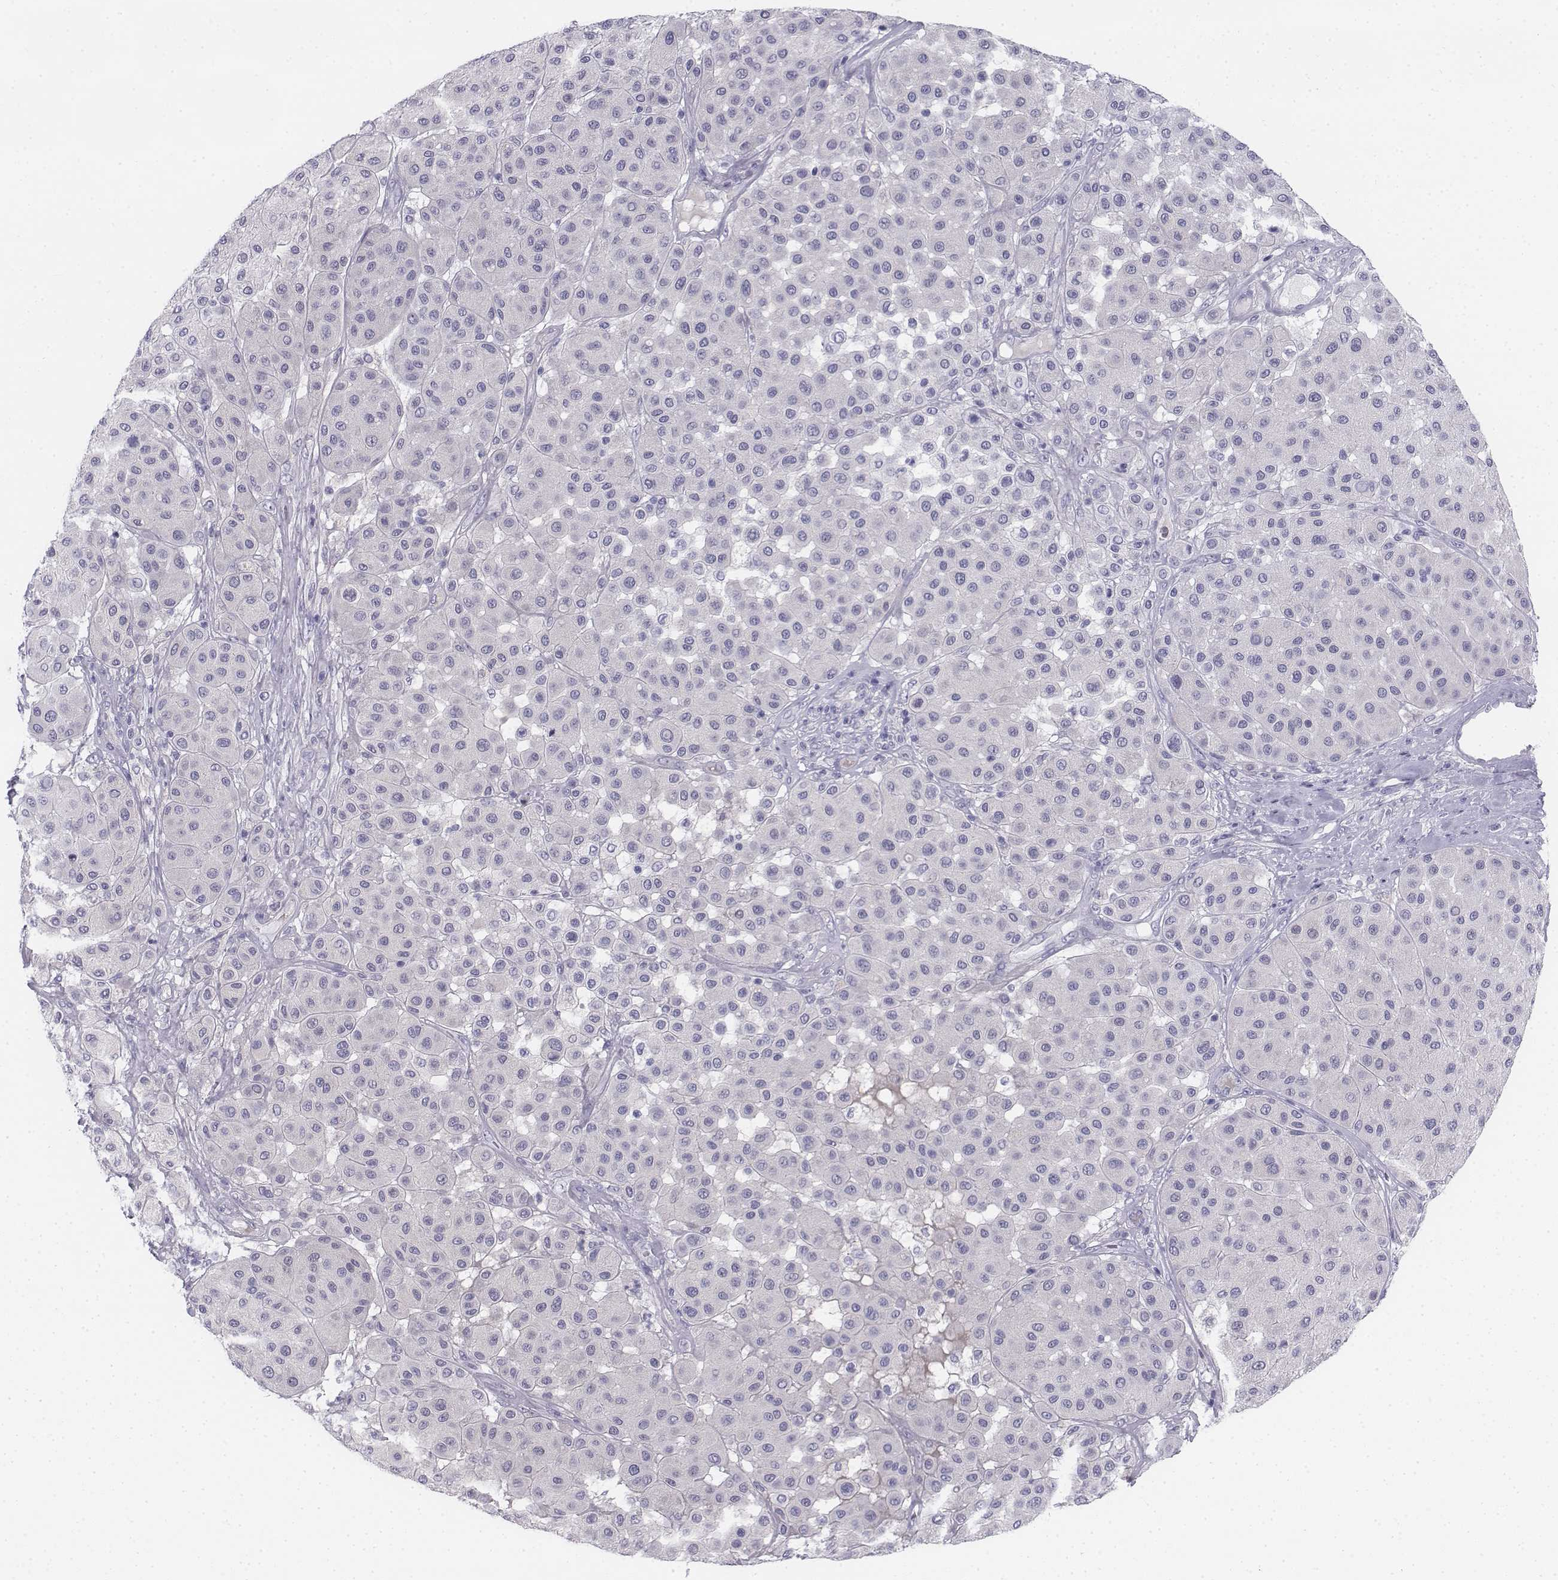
{"staining": {"intensity": "negative", "quantity": "none", "location": "none"}, "tissue": "melanoma", "cell_type": "Tumor cells", "image_type": "cancer", "snomed": [{"axis": "morphology", "description": "Malignant melanoma, Metastatic site"}, {"axis": "topography", "description": "Smooth muscle"}], "caption": "There is no significant staining in tumor cells of malignant melanoma (metastatic site). (DAB (3,3'-diaminobenzidine) immunohistochemistry with hematoxylin counter stain).", "gene": "TH", "patient": {"sex": "male", "age": 41}}